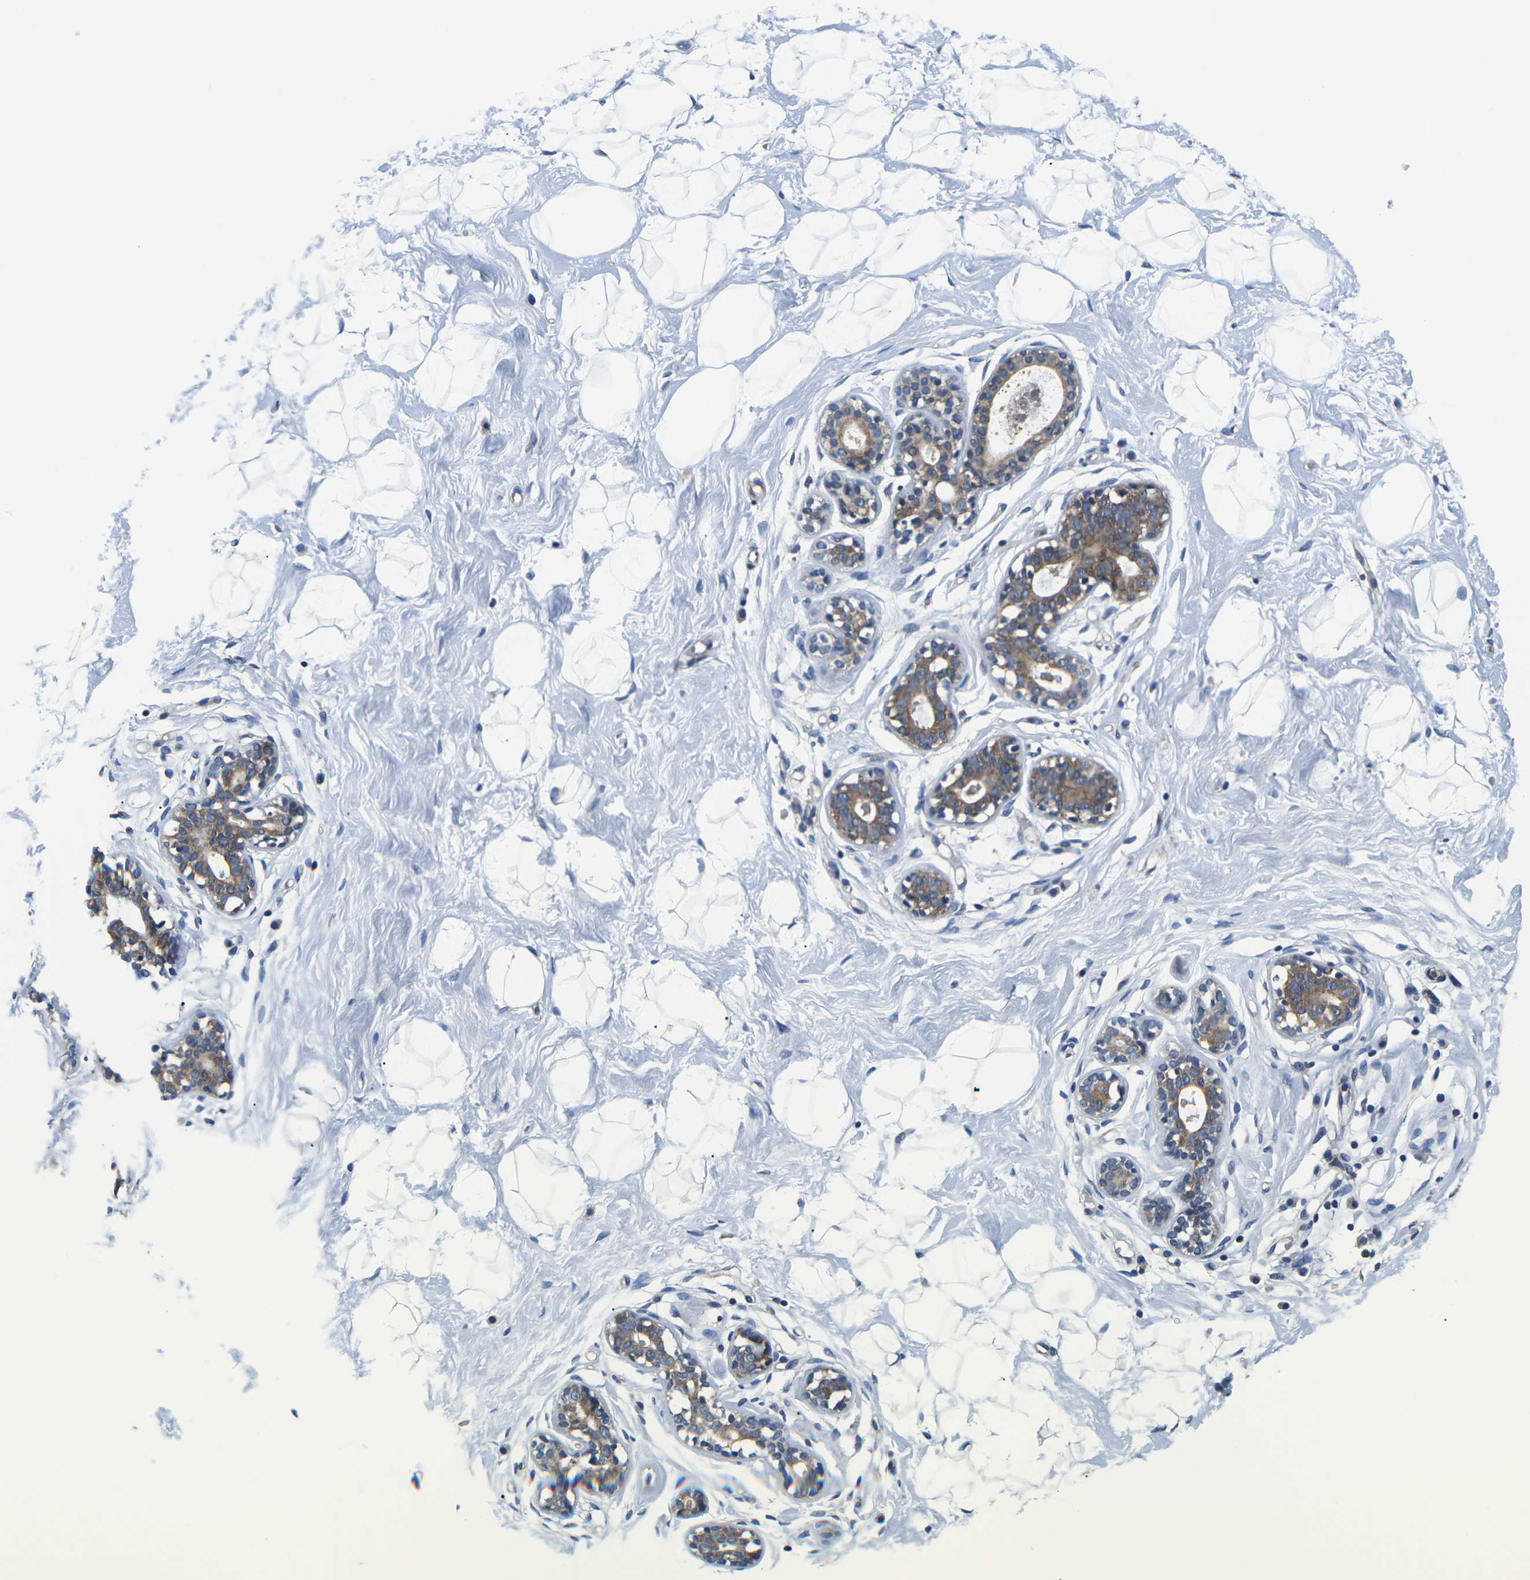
{"staining": {"intensity": "negative", "quantity": "none", "location": "none"}, "tissue": "breast", "cell_type": "Adipocytes", "image_type": "normal", "snomed": [{"axis": "morphology", "description": "Normal tissue, NOS"}, {"axis": "topography", "description": "Breast"}], "caption": "Immunohistochemical staining of normal human breast demonstrates no significant positivity in adipocytes. The staining was performed using DAB (3,3'-diaminobenzidine) to visualize the protein expression in brown, while the nuclei were stained in blue with hematoxylin (Magnification: 20x).", "gene": "GSK3B", "patient": {"sex": "female", "age": 23}}